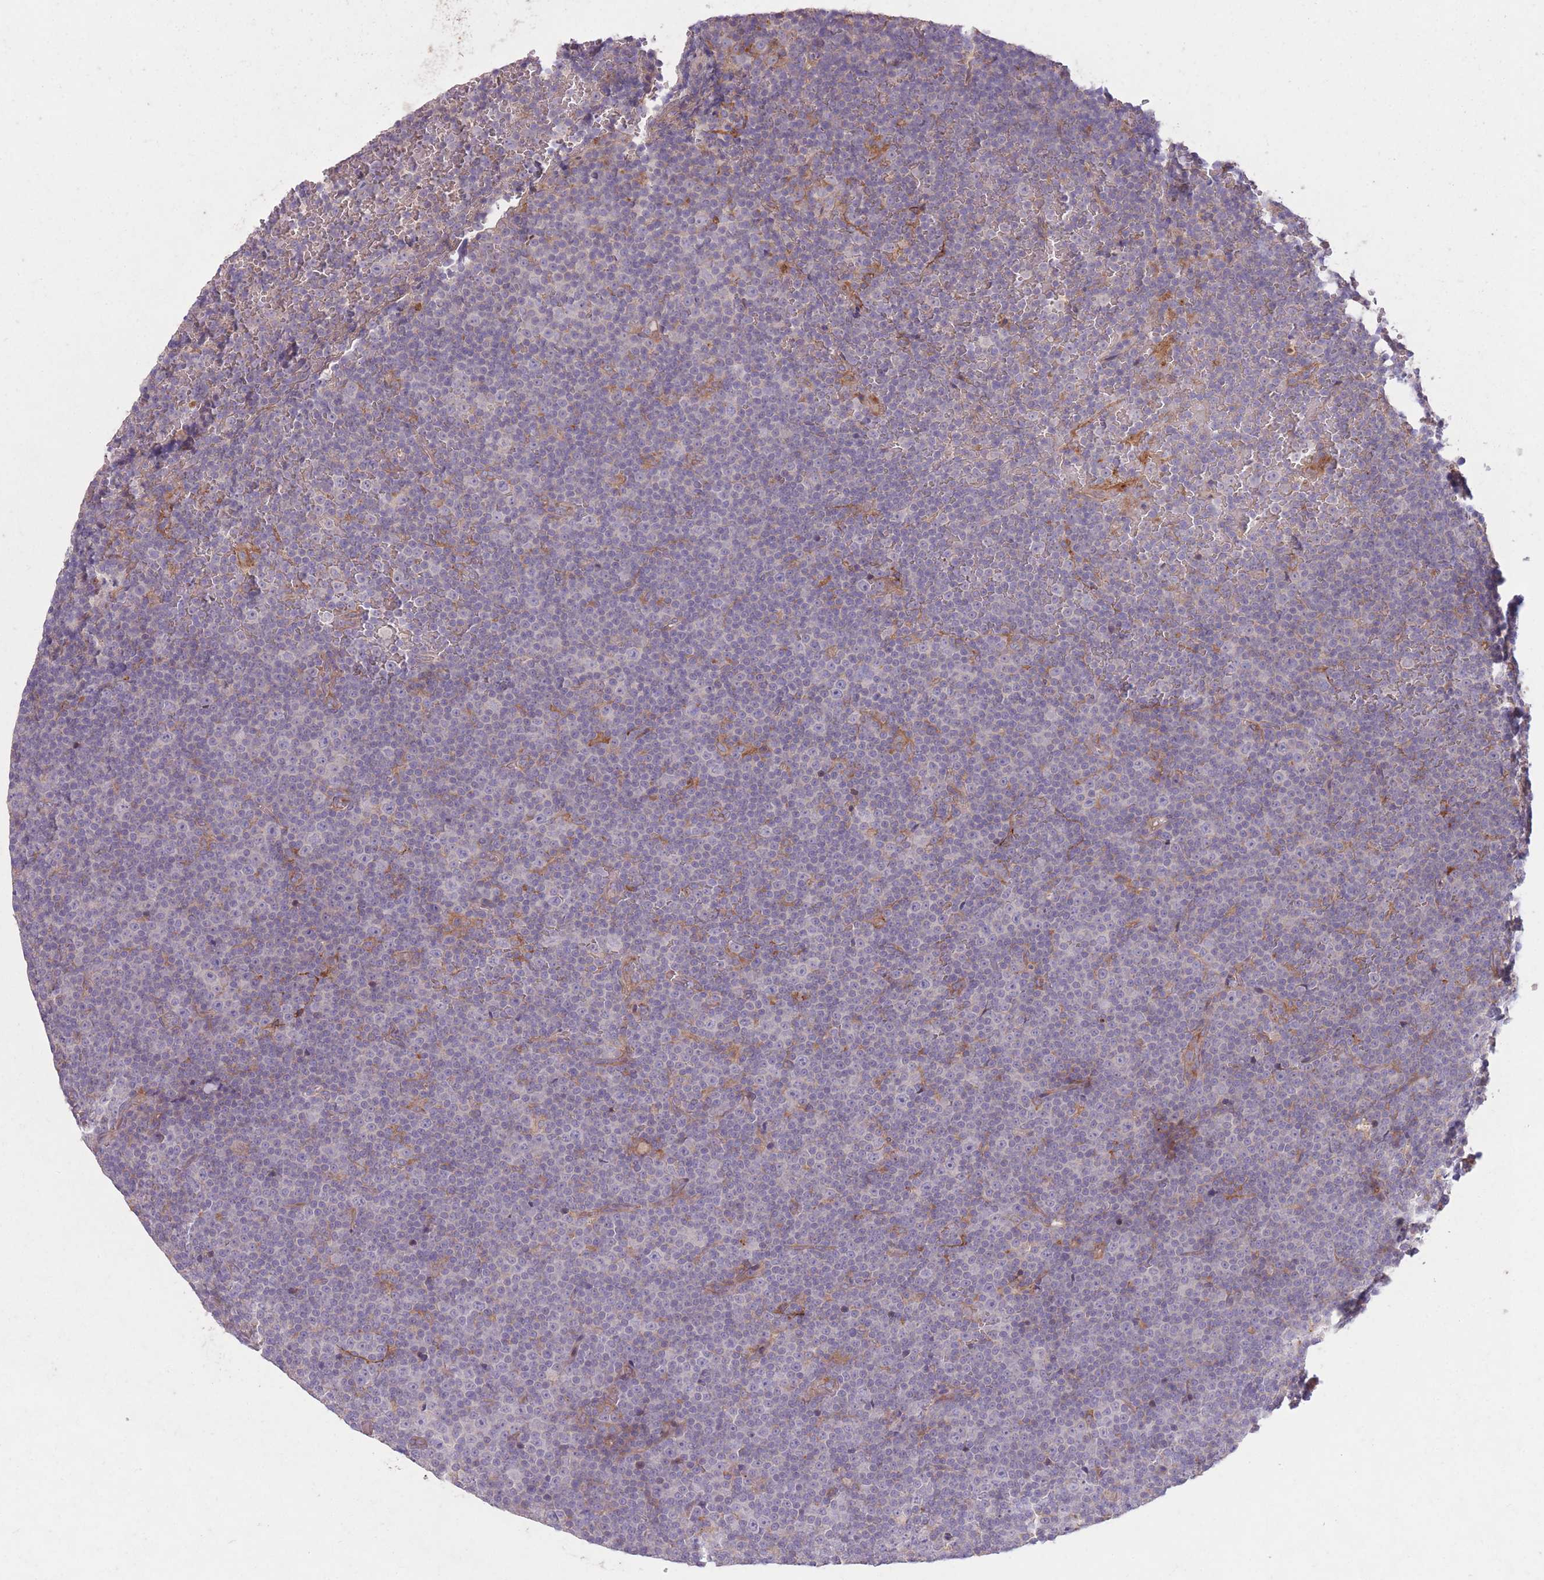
{"staining": {"intensity": "negative", "quantity": "none", "location": "none"}, "tissue": "lymphoma", "cell_type": "Tumor cells", "image_type": "cancer", "snomed": [{"axis": "morphology", "description": "Malignant lymphoma, non-Hodgkin's type, Low grade"}, {"axis": "topography", "description": "Lymph node"}], "caption": "A high-resolution image shows immunohistochemistry (IHC) staining of malignant lymphoma, non-Hodgkin's type (low-grade), which demonstrates no significant expression in tumor cells.", "gene": "OR2V2", "patient": {"sex": "female", "age": 67}}